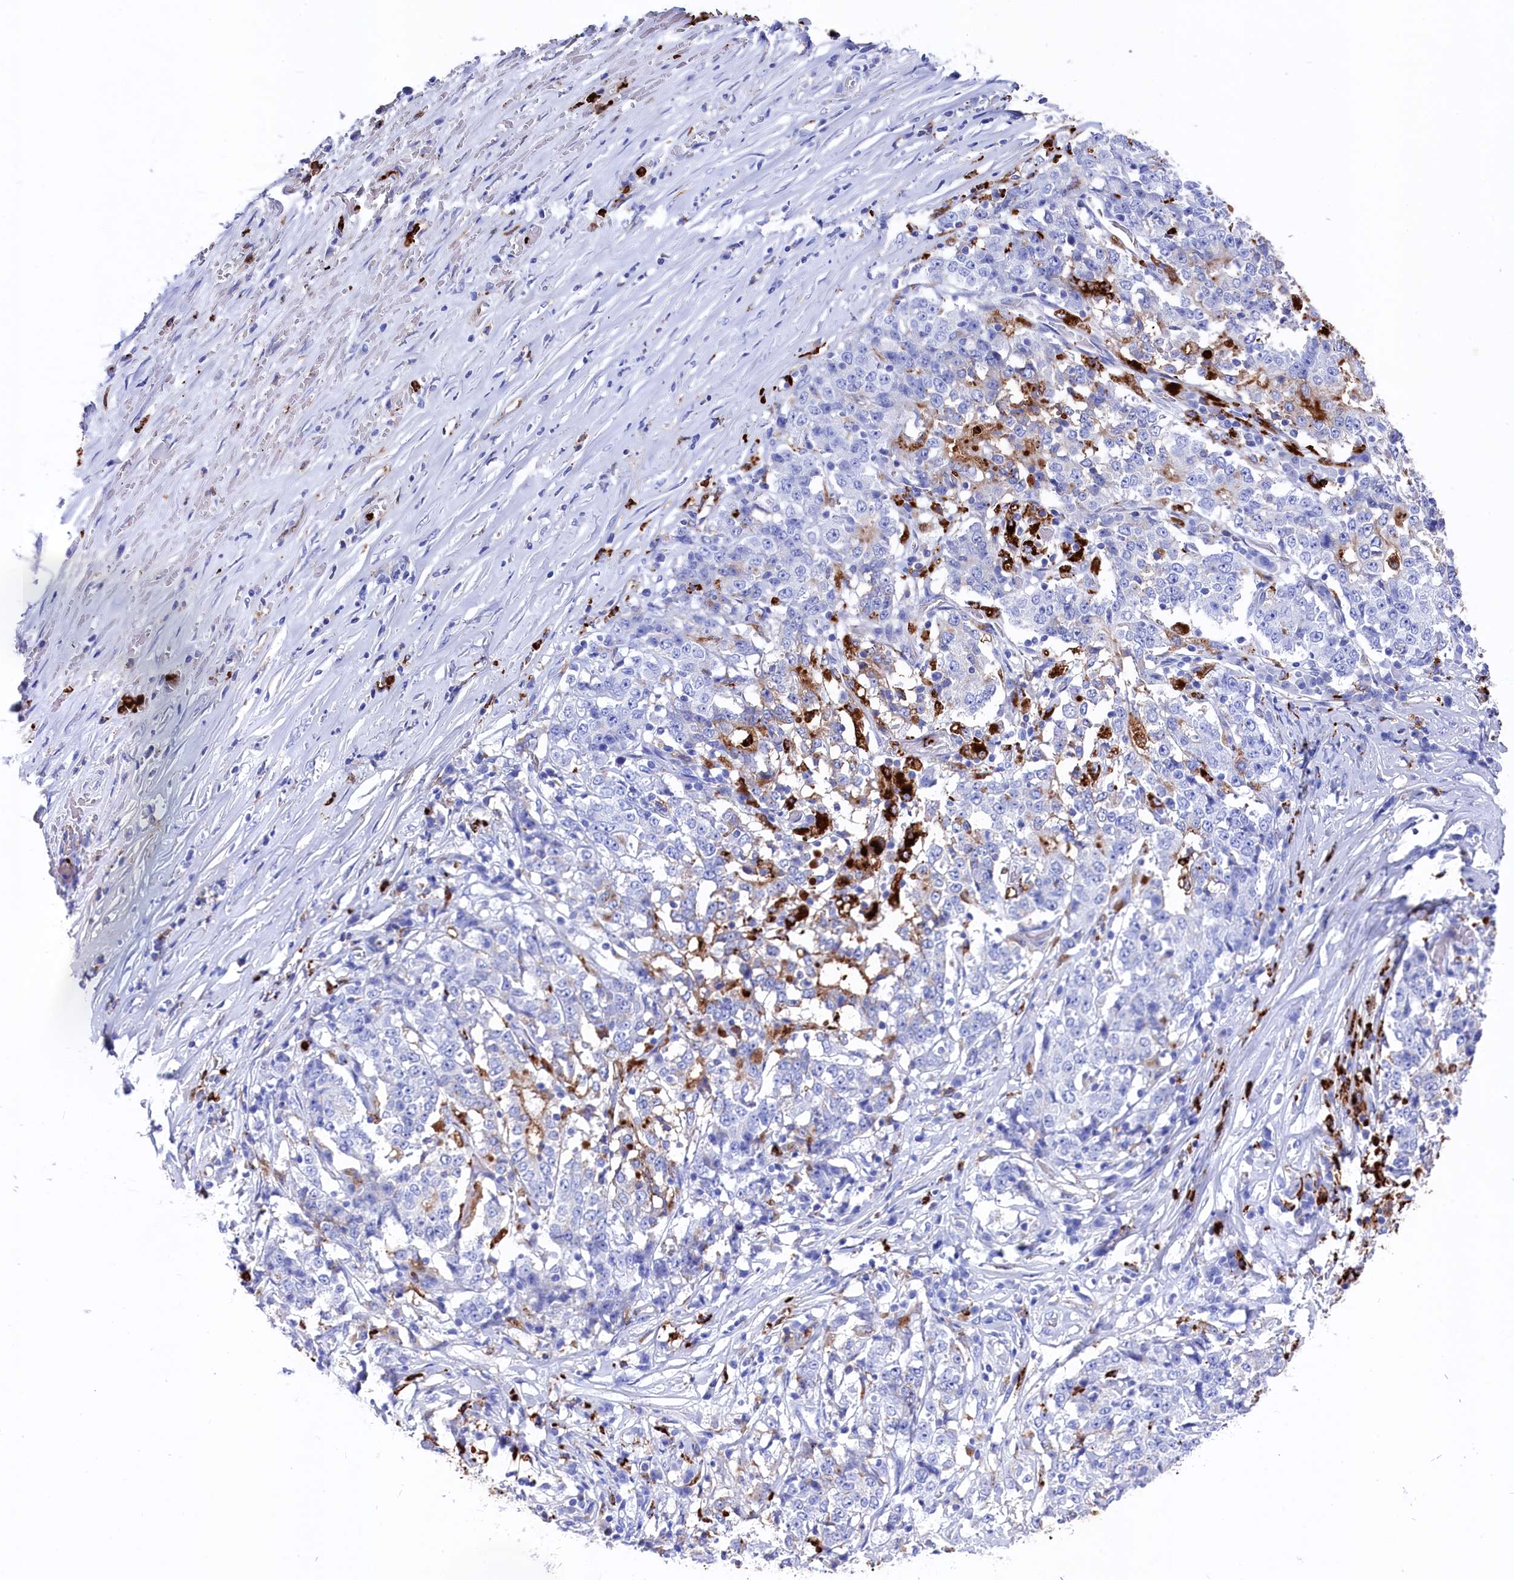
{"staining": {"intensity": "moderate", "quantity": "<25%", "location": "cytoplasmic/membranous"}, "tissue": "stomach cancer", "cell_type": "Tumor cells", "image_type": "cancer", "snomed": [{"axis": "morphology", "description": "Adenocarcinoma, NOS"}, {"axis": "topography", "description": "Stomach"}], "caption": "A brown stain shows moderate cytoplasmic/membranous positivity of a protein in adenocarcinoma (stomach) tumor cells.", "gene": "PLAC8", "patient": {"sex": "male", "age": 59}}